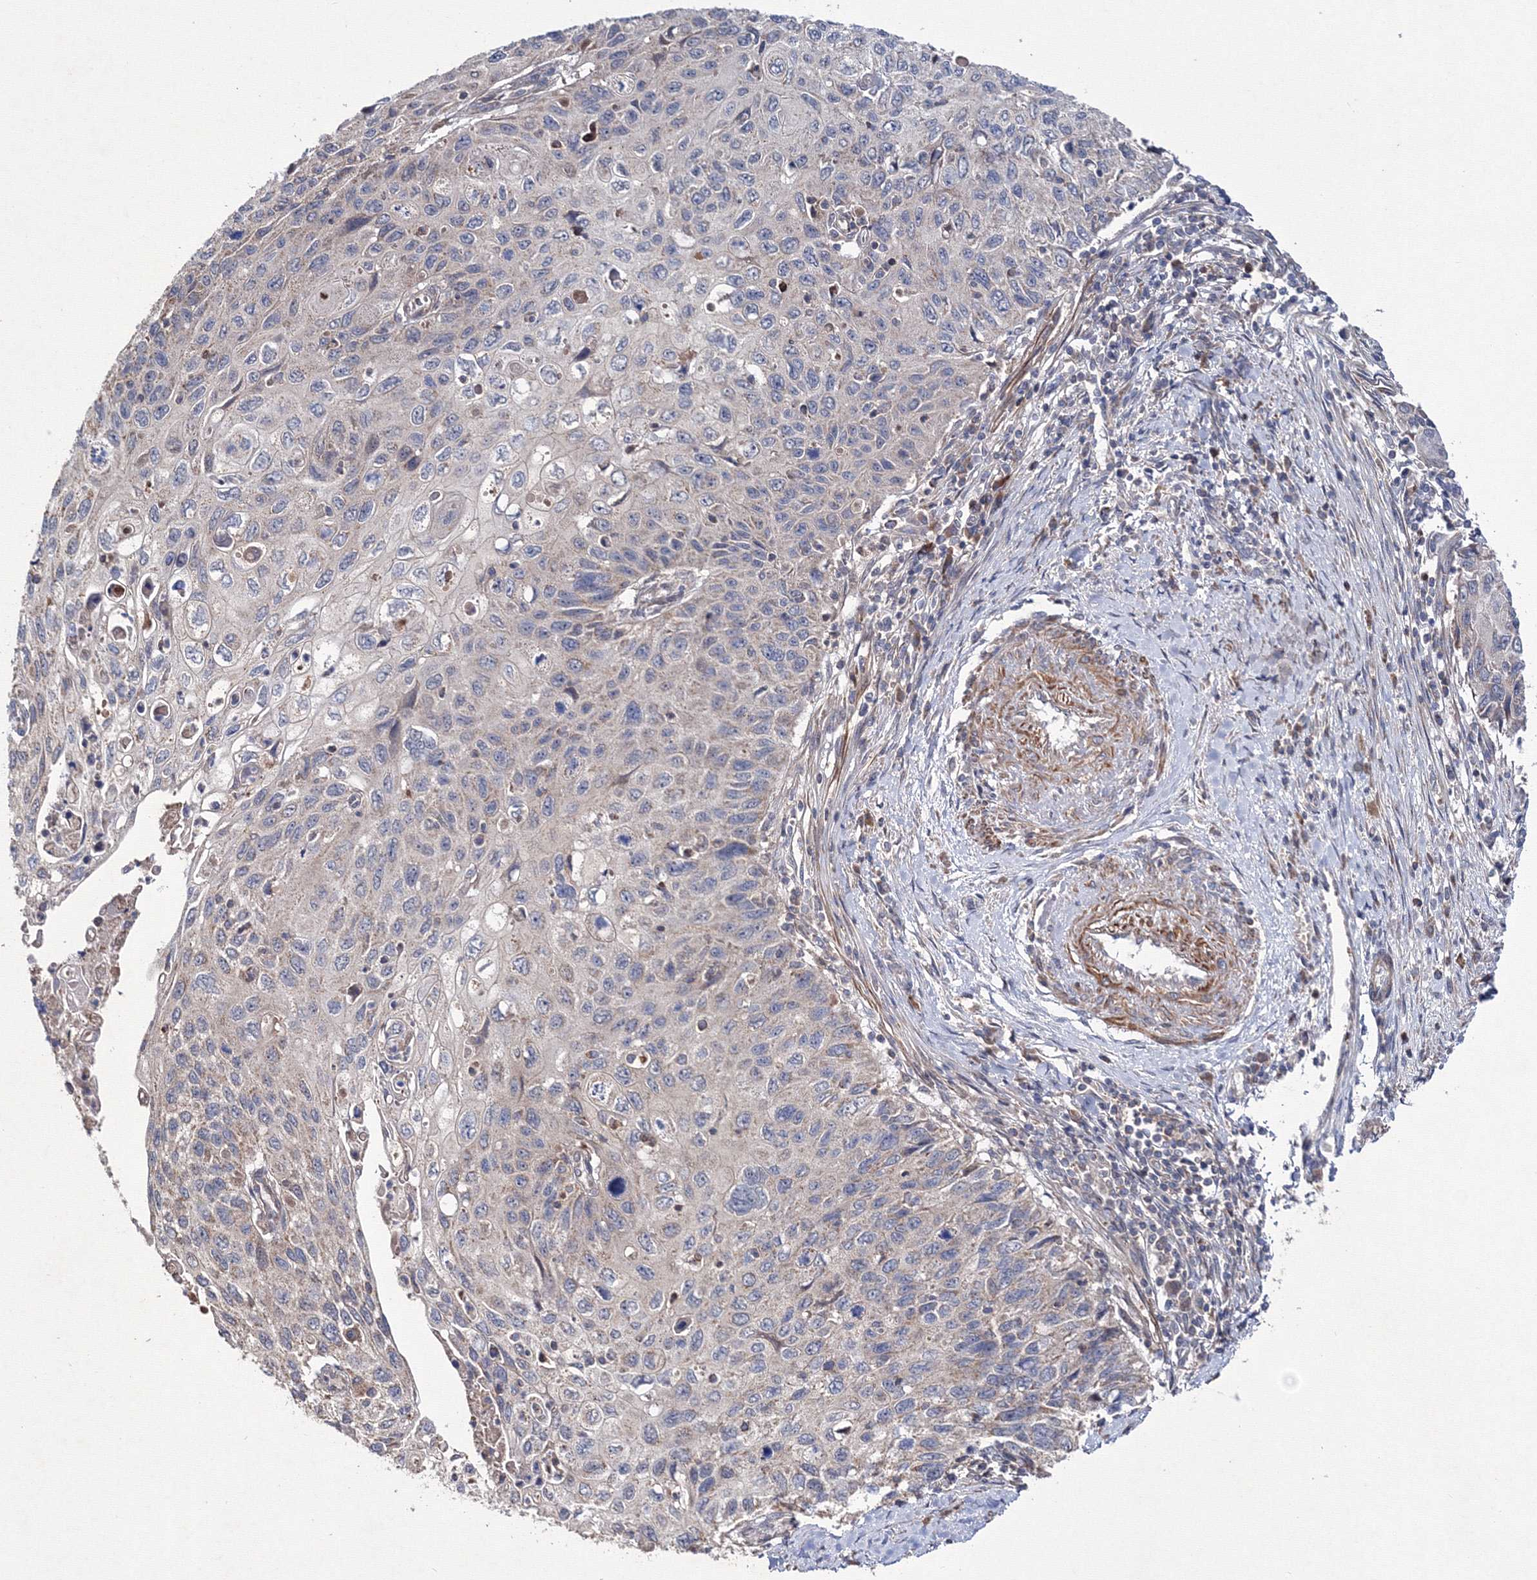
{"staining": {"intensity": "negative", "quantity": "none", "location": "none"}, "tissue": "cervical cancer", "cell_type": "Tumor cells", "image_type": "cancer", "snomed": [{"axis": "morphology", "description": "Squamous cell carcinoma, NOS"}, {"axis": "topography", "description": "Cervix"}], "caption": "A histopathology image of squamous cell carcinoma (cervical) stained for a protein exhibits no brown staining in tumor cells. The staining is performed using DAB (3,3'-diaminobenzidine) brown chromogen with nuclei counter-stained in using hematoxylin.", "gene": "PPP2R2B", "patient": {"sex": "female", "age": 70}}